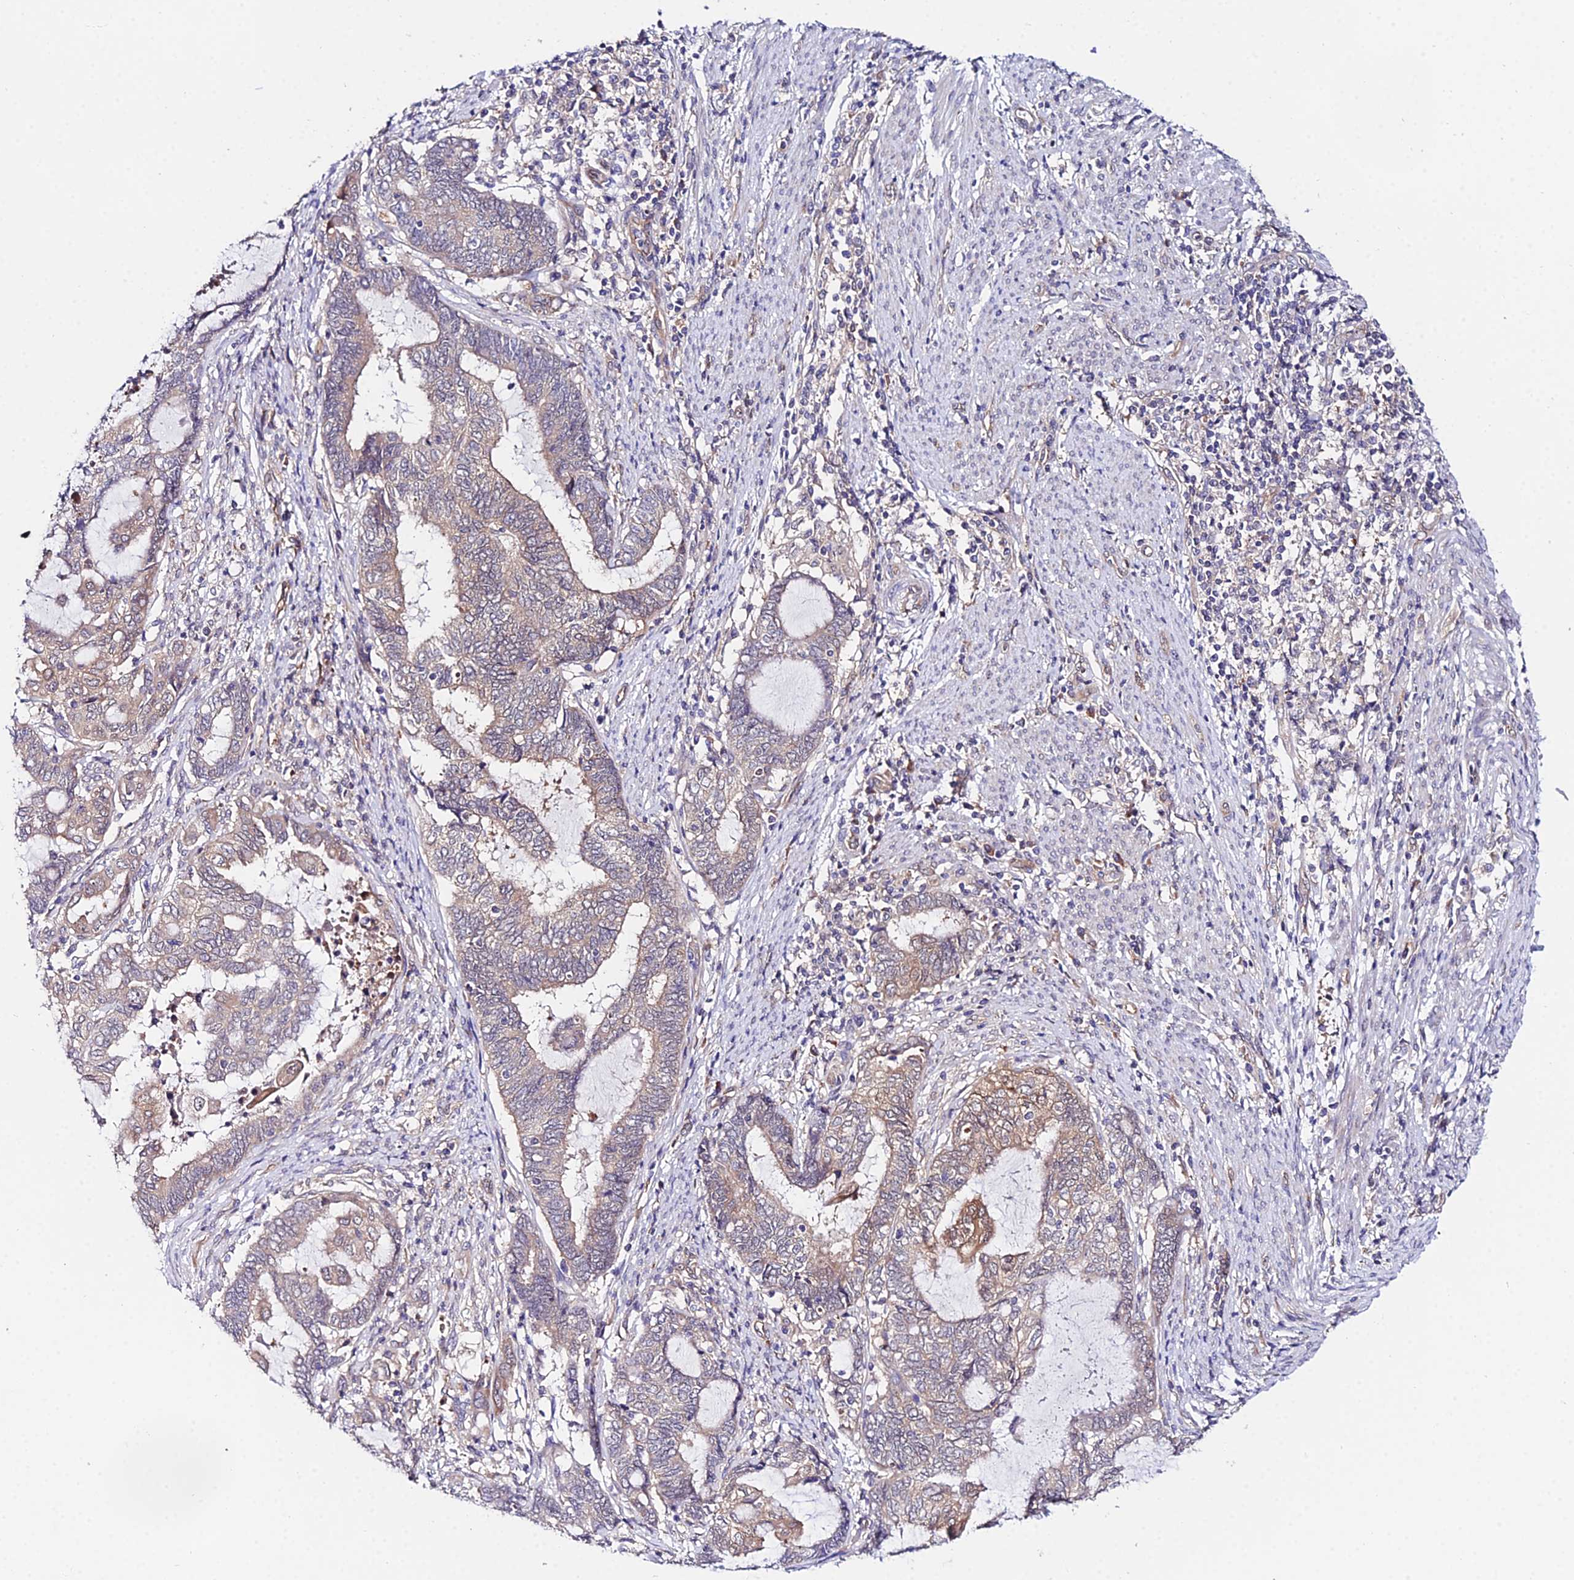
{"staining": {"intensity": "weak", "quantity": "25%-75%", "location": "cytoplasmic/membranous"}, "tissue": "endometrial cancer", "cell_type": "Tumor cells", "image_type": "cancer", "snomed": [{"axis": "morphology", "description": "Adenocarcinoma, NOS"}, {"axis": "topography", "description": "Uterus"}, {"axis": "topography", "description": "Endometrium"}], "caption": "Weak cytoplasmic/membranous positivity is identified in about 25%-75% of tumor cells in endometrial cancer (adenocarcinoma).", "gene": "PPP2R2C", "patient": {"sex": "female", "age": 70}}